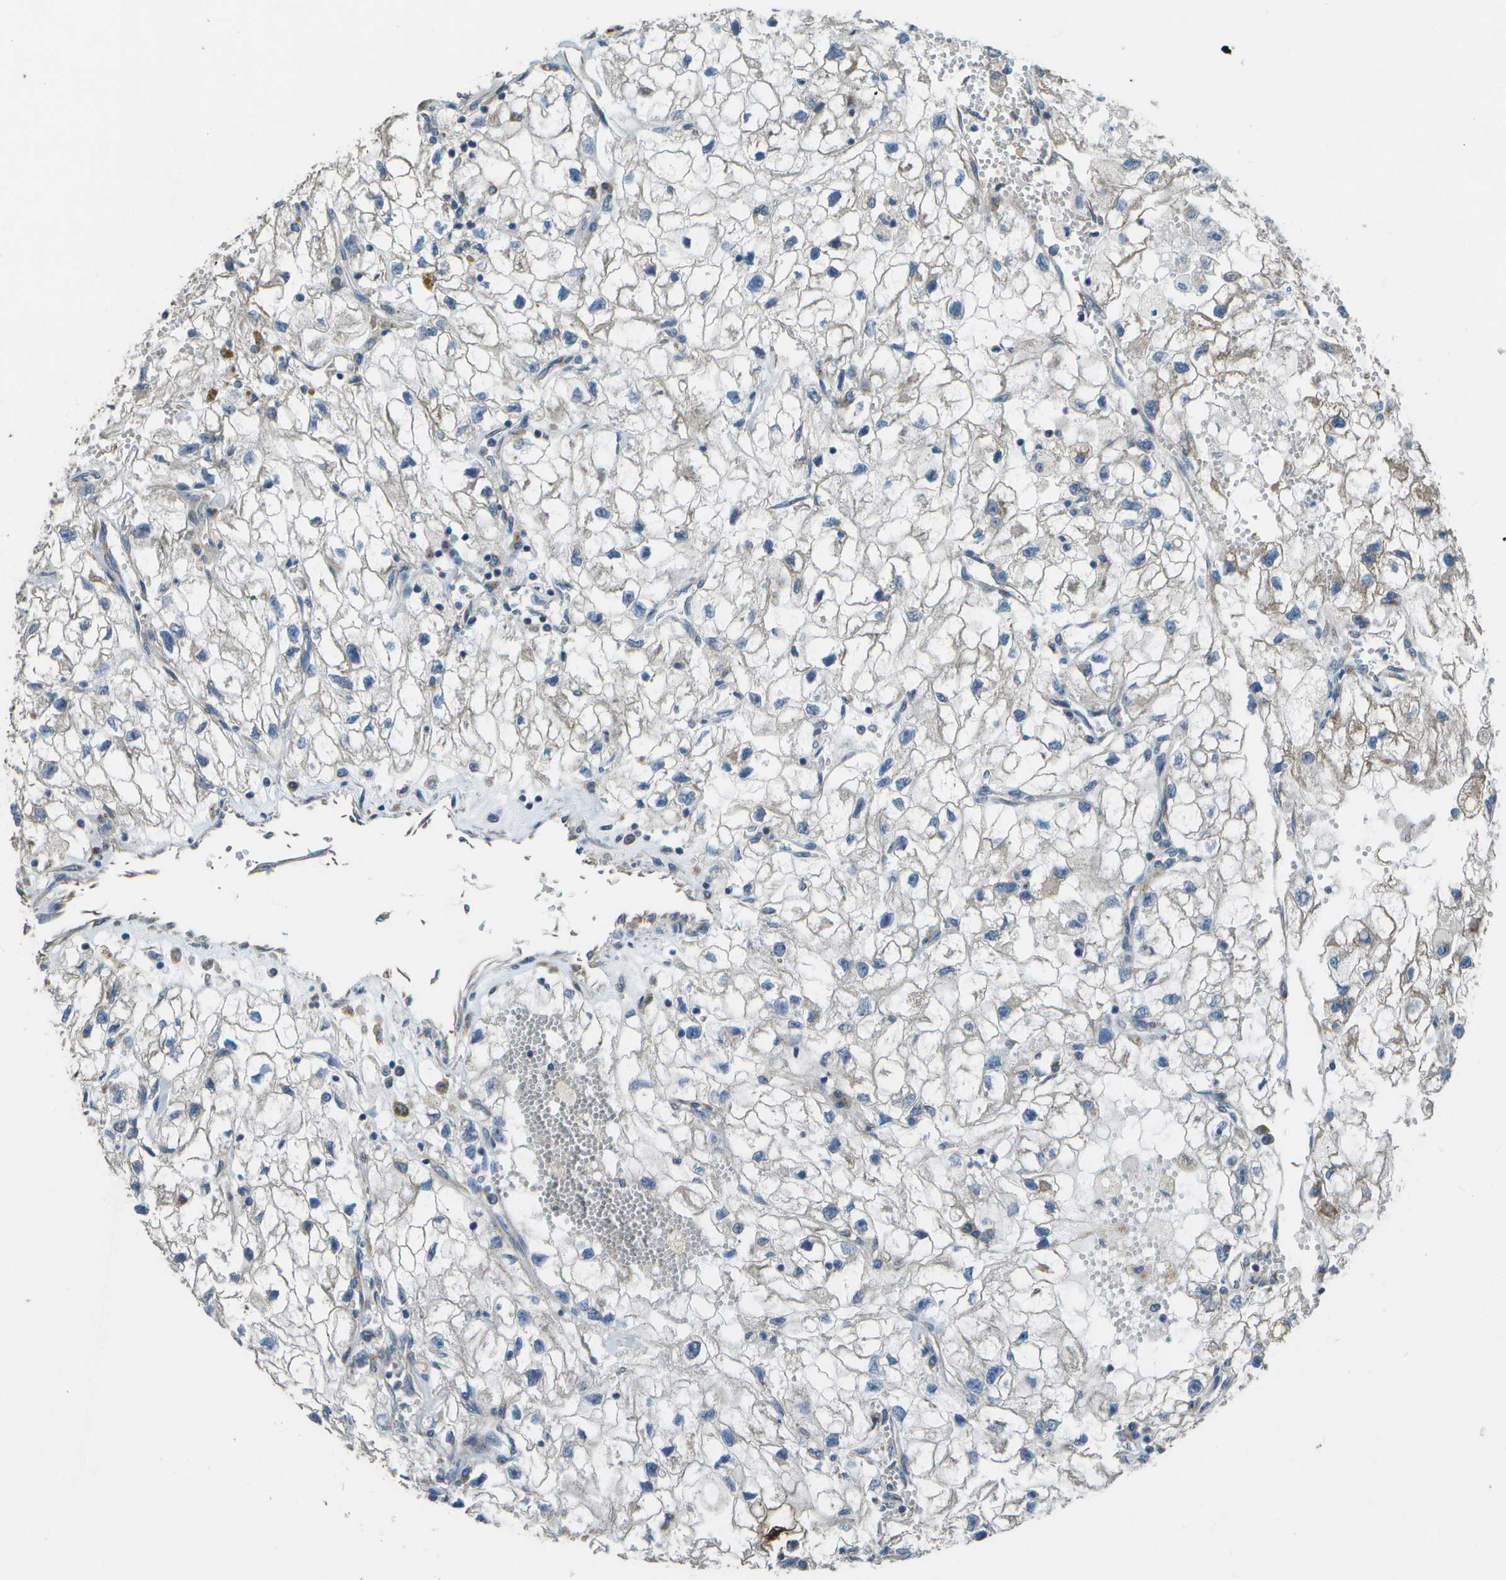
{"staining": {"intensity": "weak", "quantity": "<25%", "location": "cytoplasmic/membranous"}, "tissue": "renal cancer", "cell_type": "Tumor cells", "image_type": "cancer", "snomed": [{"axis": "morphology", "description": "Adenocarcinoma, NOS"}, {"axis": "topography", "description": "Kidney"}], "caption": "The immunohistochemistry micrograph has no significant positivity in tumor cells of renal adenocarcinoma tissue. (Stains: DAB immunohistochemistry (IHC) with hematoxylin counter stain, Microscopy: brightfield microscopy at high magnification).", "gene": "CLNS1A", "patient": {"sex": "female", "age": 70}}